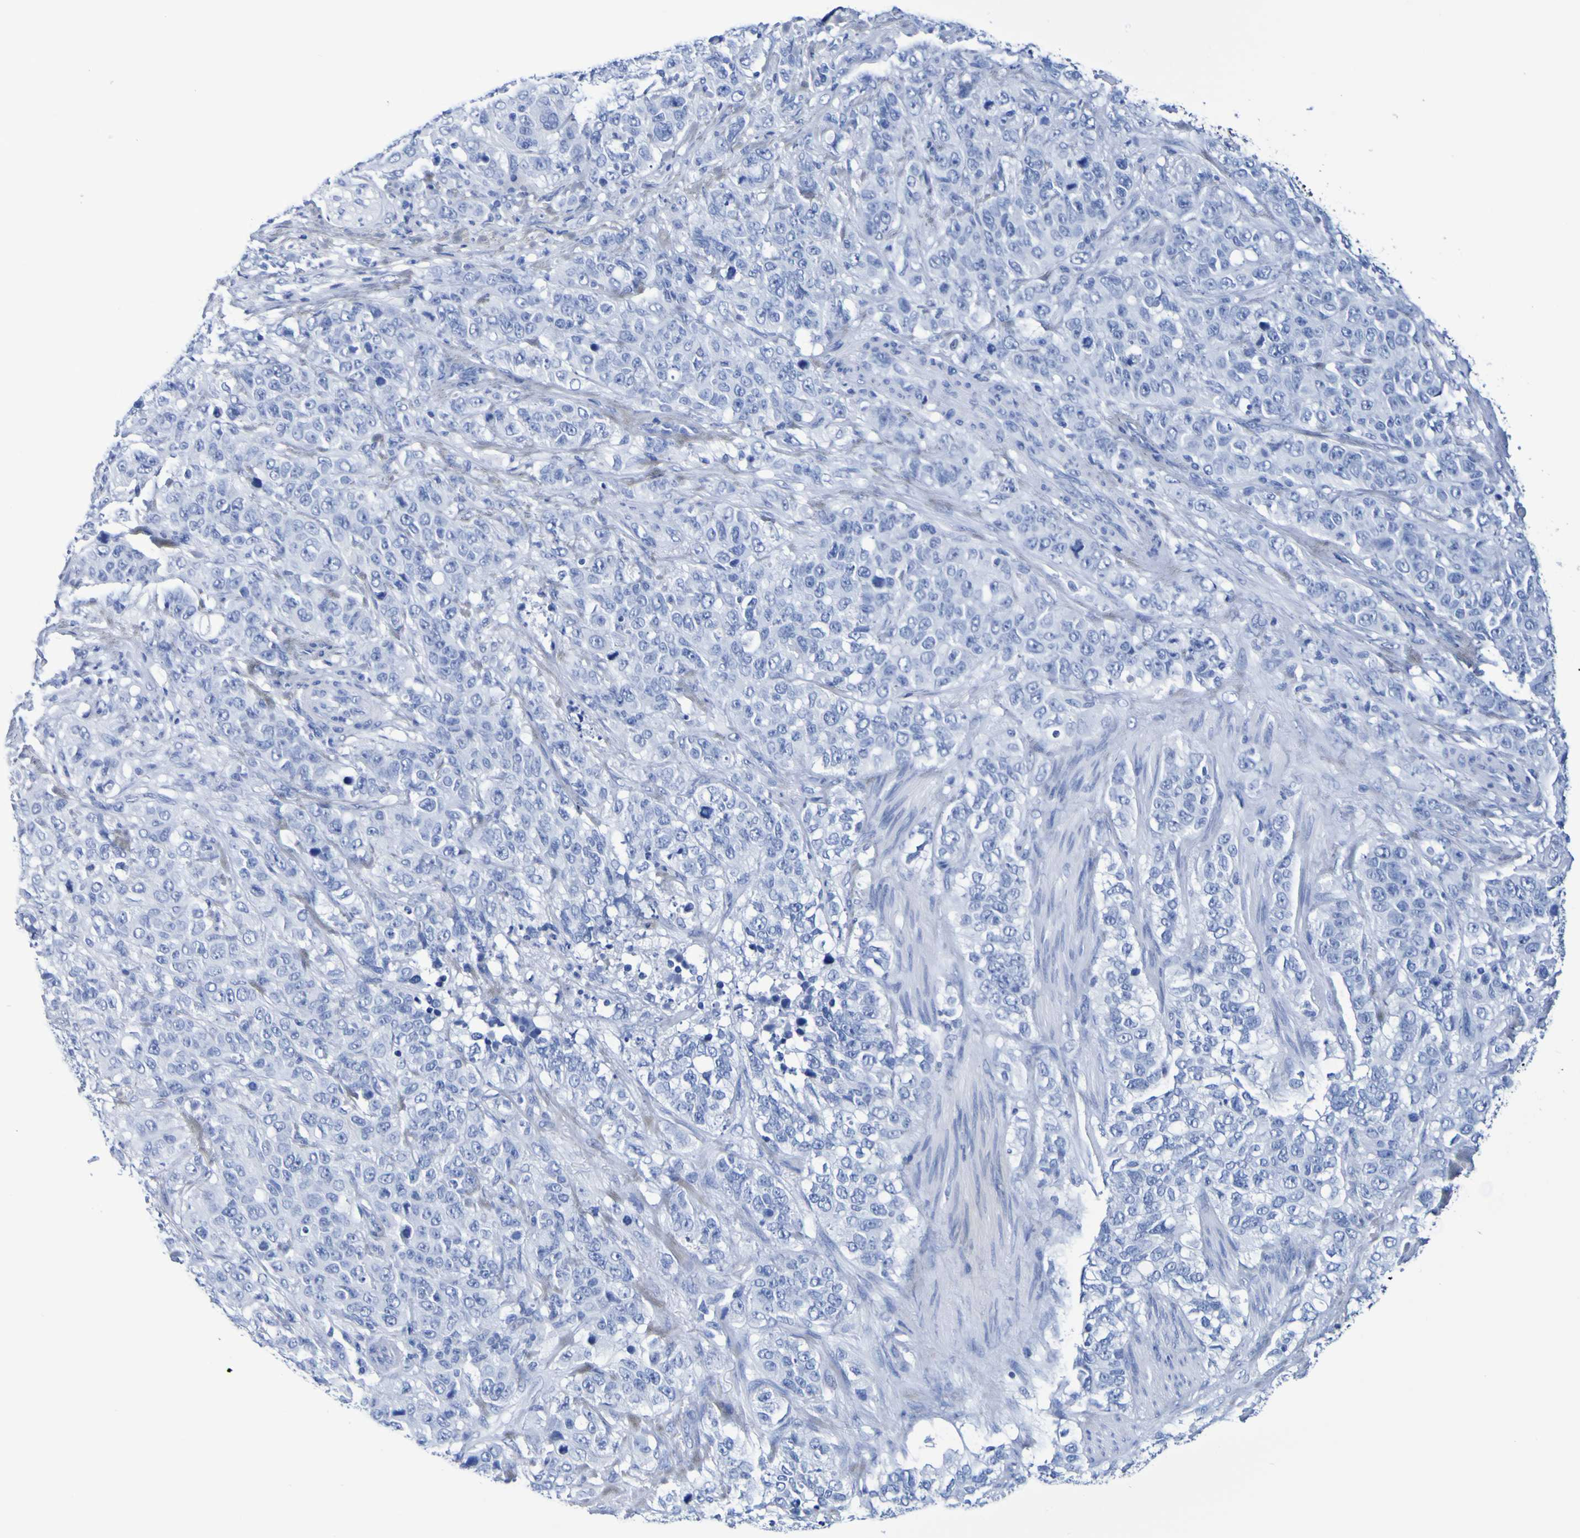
{"staining": {"intensity": "negative", "quantity": "none", "location": "none"}, "tissue": "stomach cancer", "cell_type": "Tumor cells", "image_type": "cancer", "snomed": [{"axis": "morphology", "description": "Adenocarcinoma, NOS"}, {"axis": "topography", "description": "Stomach"}], "caption": "An image of stomach cancer (adenocarcinoma) stained for a protein shows no brown staining in tumor cells.", "gene": "DPEP1", "patient": {"sex": "male", "age": 48}}